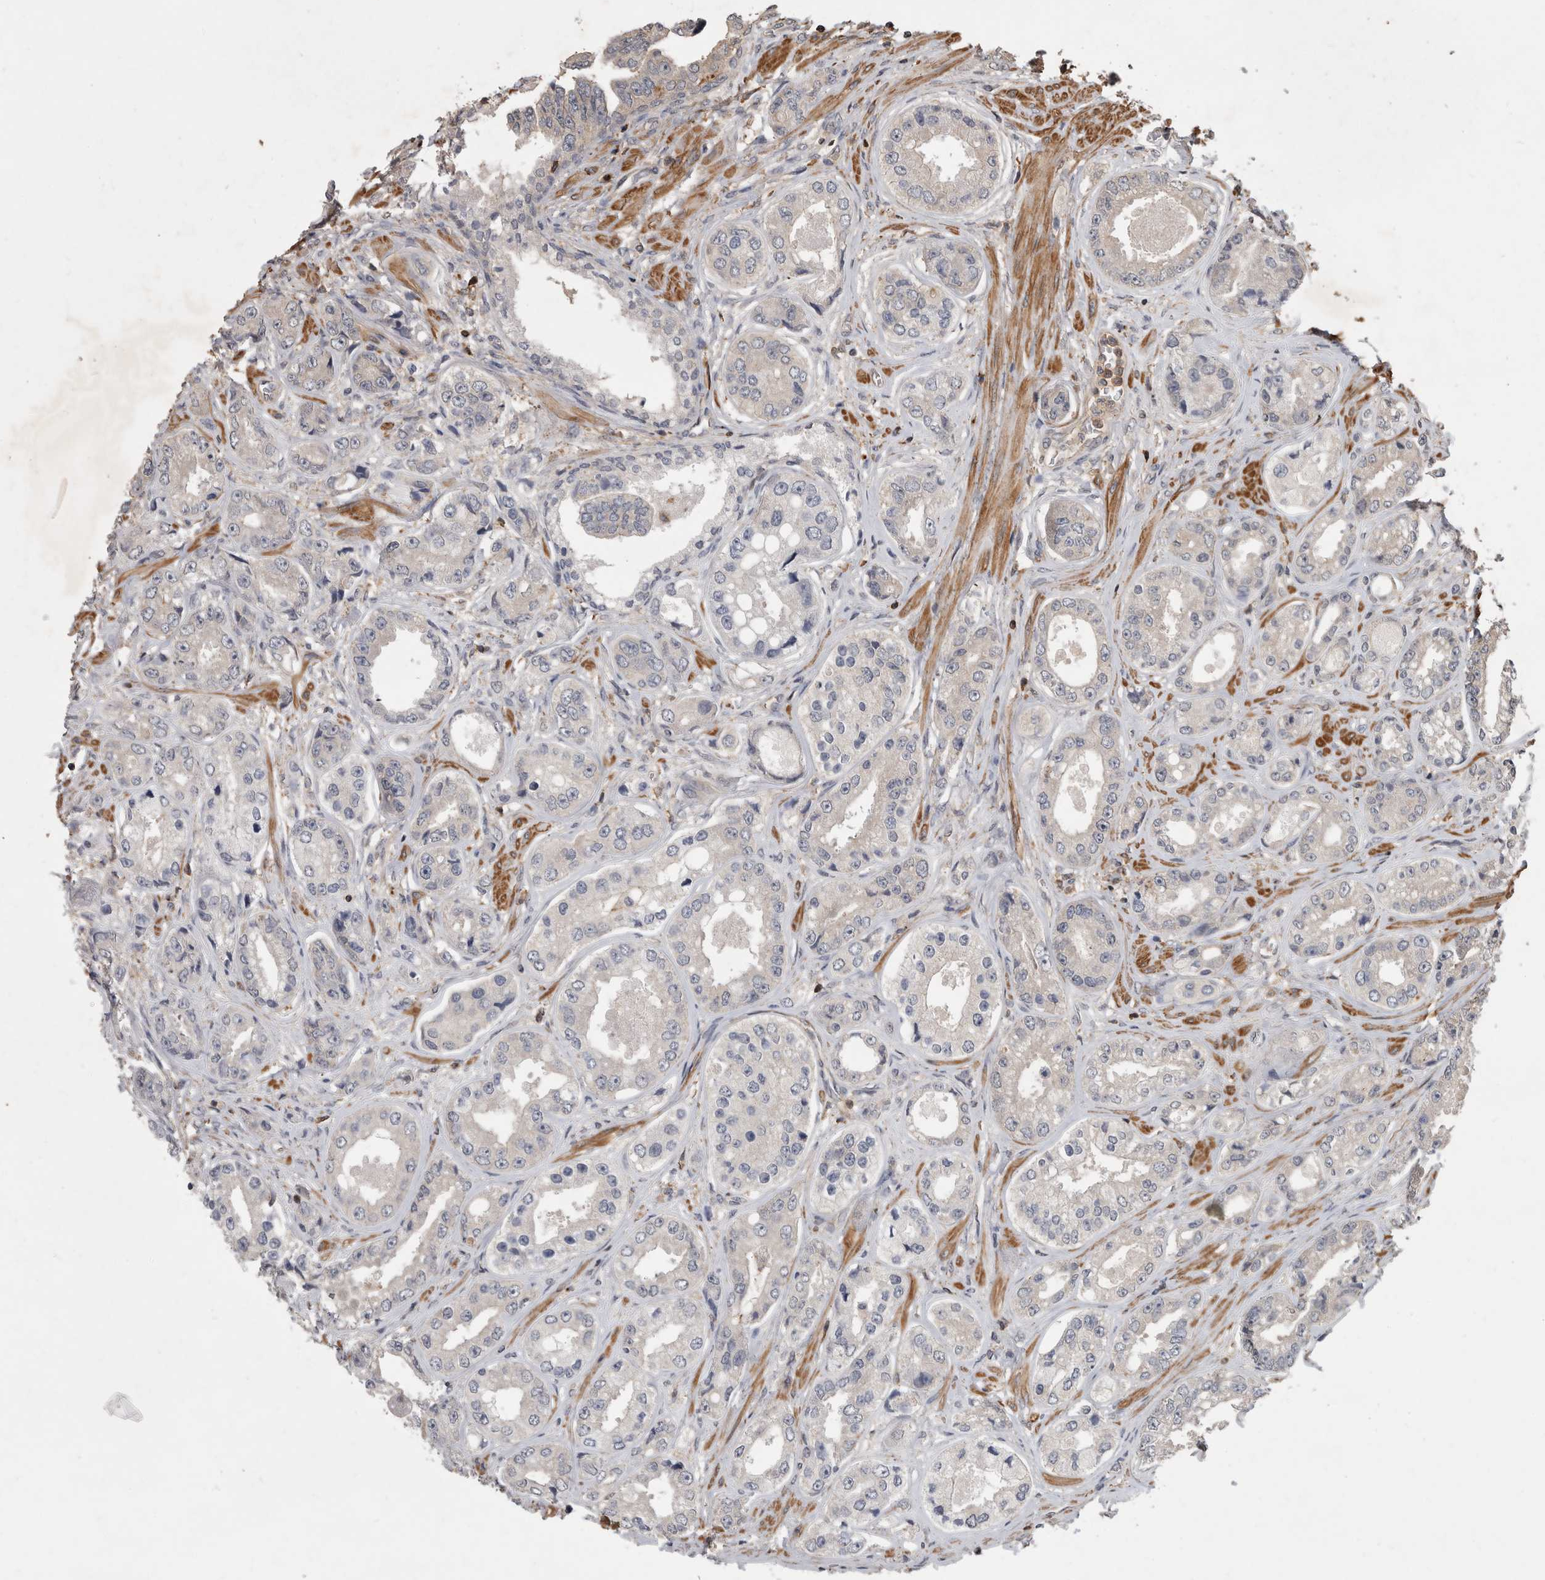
{"staining": {"intensity": "negative", "quantity": "none", "location": "none"}, "tissue": "prostate cancer", "cell_type": "Tumor cells", "image_type": "cancer", "snomed": [{"axis": "morphology", "description": "Adenocarcinoma, High grade"}, {"axis": "topography", "description": "Prostate"}], "caption": "Immunohistochemical staining of prostate cancer exhibits no significant positivity in tumor cells. Nuclei are stained in blue.", "gene": "SPATA48", "patient": {"sex": "male", "age": 61}}